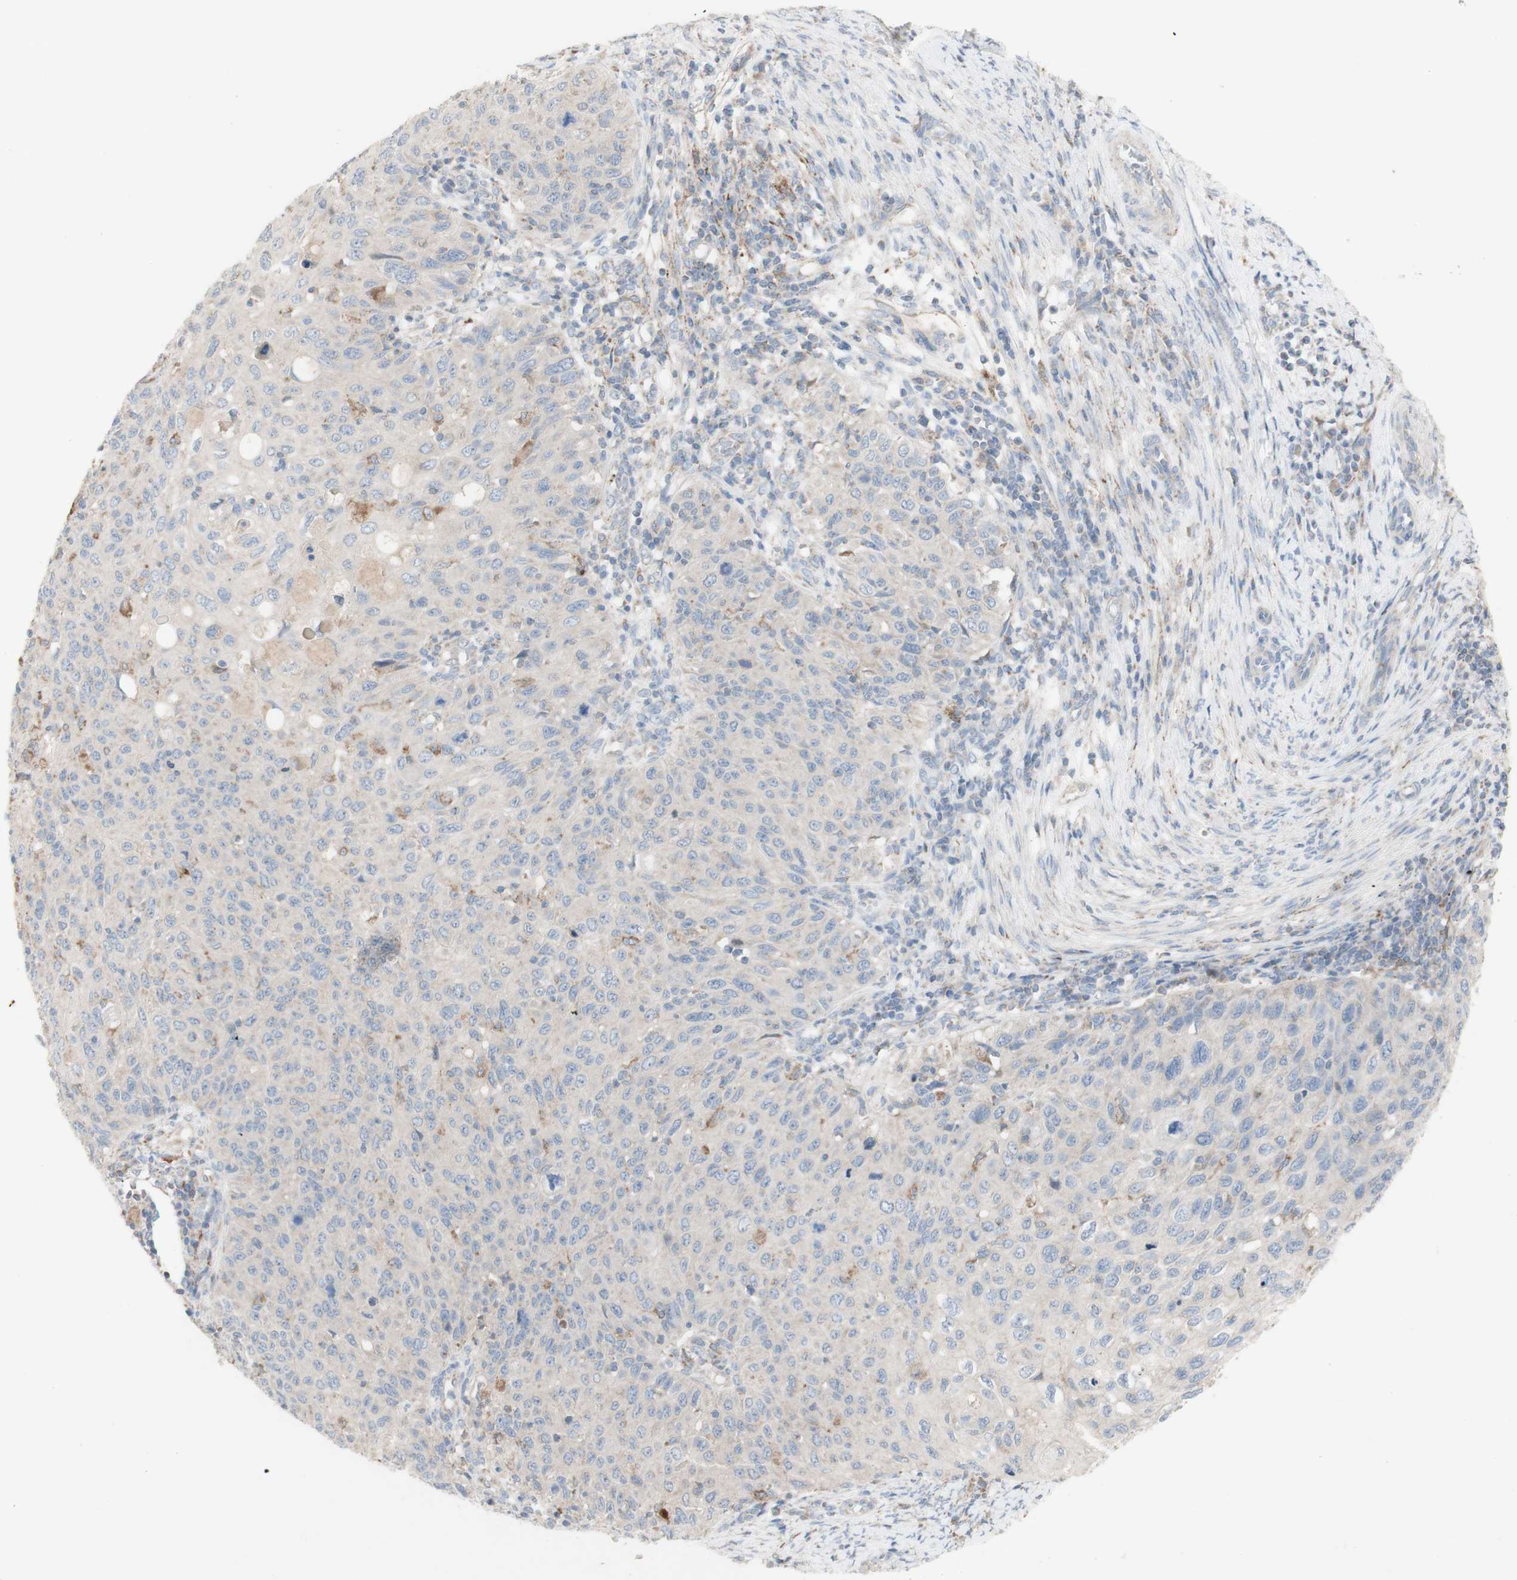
{"staining": {"intensity": "weak", "quantity": "<25%", "location": "cytoplasmic/membranous"}, "tissue": "cervical cancer", "cell_type": "Tumor cells", "image_type": "cancer", "snomed": [{"axis": "morphology", "description": "Squamous cell carcinoma, NOS"}, {"axis": "topography", "description": "Cervix"}], "caption": "This is an IHC micrograph of cervical squamous cell carcinoma. There is no expression in tumor cells.", "gene": "CNTNAP1", "patient": {"sex": "female", "age": 70}}